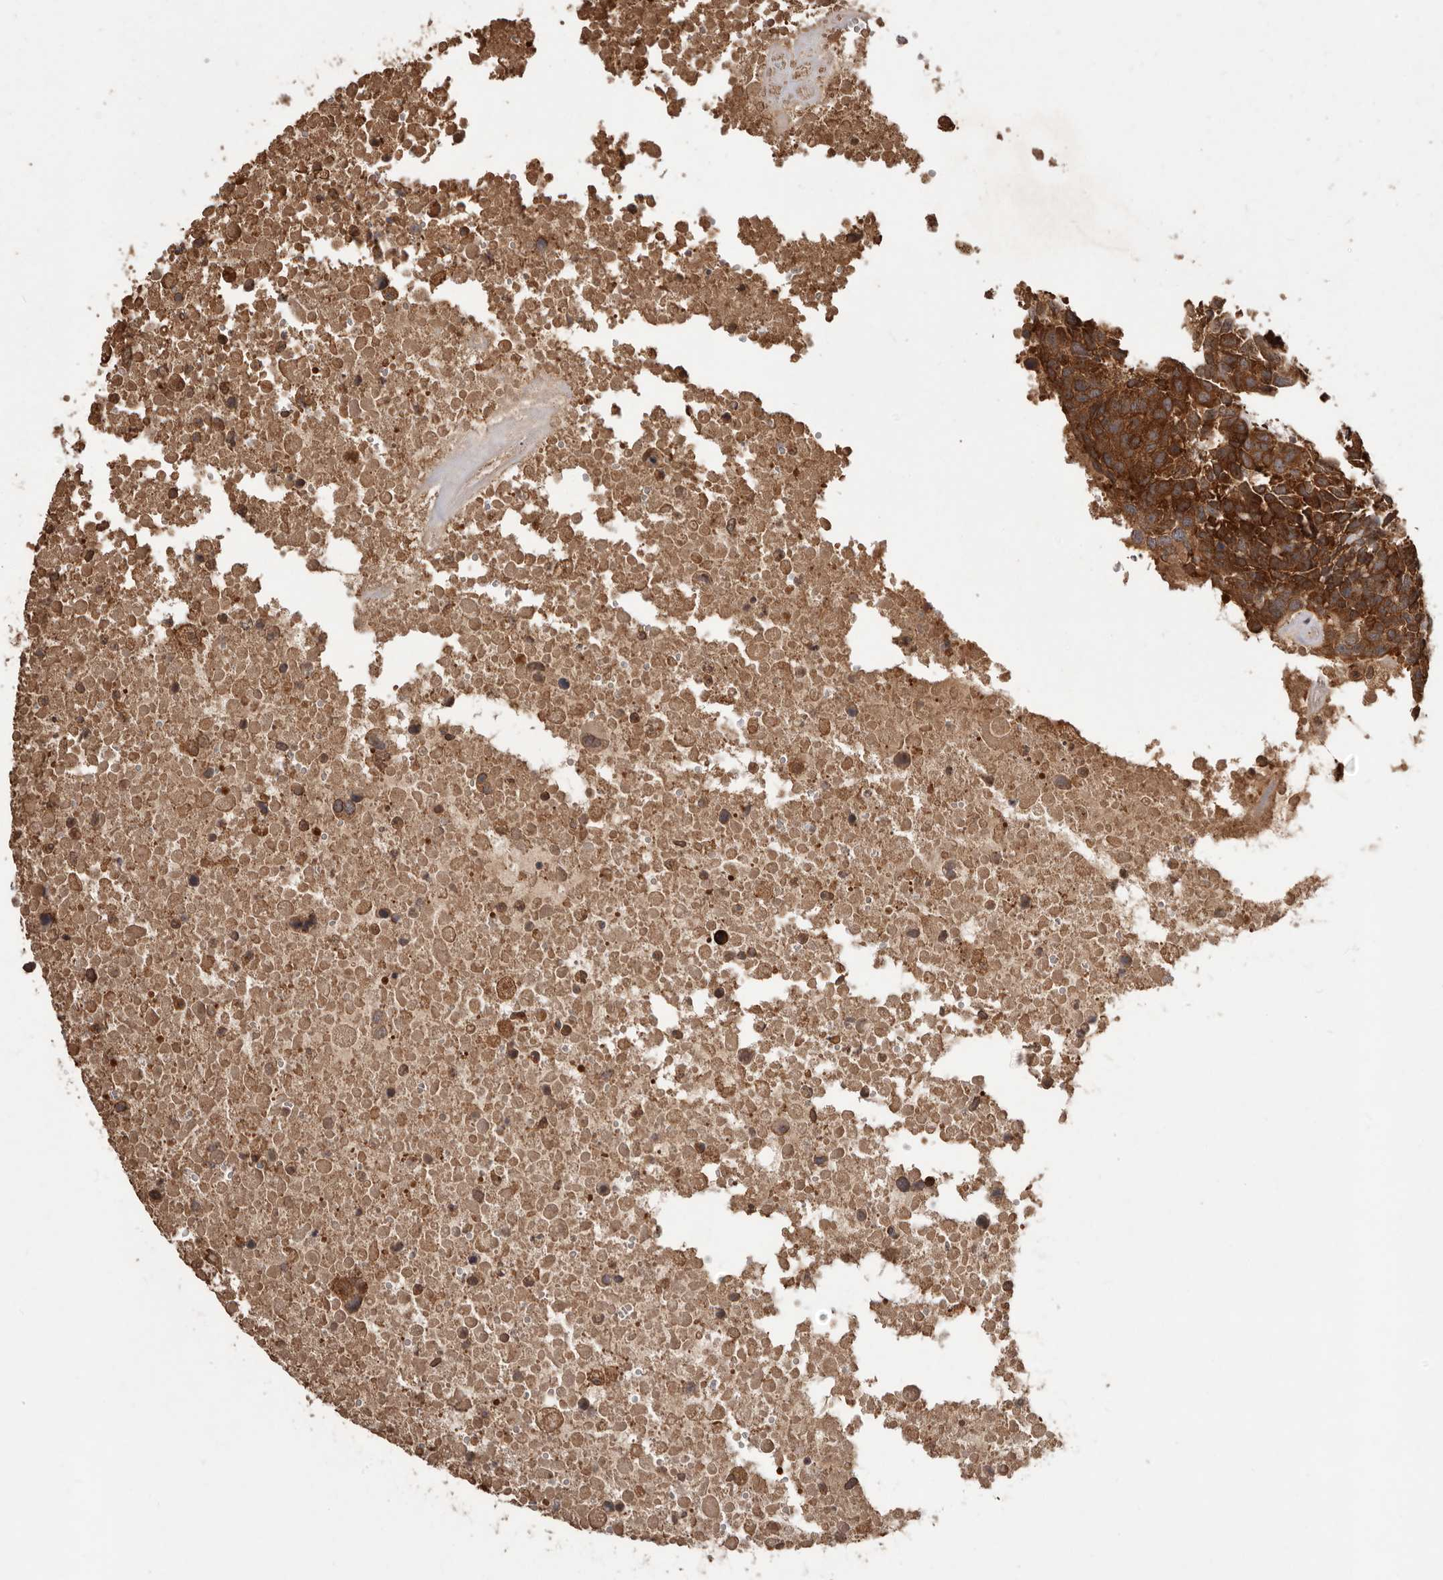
{"staining": {"intensity": "strong", "quantity": ">75%", "location": "cytoplasmic/membranous"}, "tissue": "head and neck cancer", "cell_type": "Tumor cells", "image_type": "cancer", "snomed": [{"axis": "morphology", "description": "Squamous cell carcinoma, NOS"}, {"axis": "topography", "description": "Head-Neck"}], "caption": "Human head and neck squamous cell carcinoma stained with a brown dye reveals strong cytoplasmic/membranous positive staining in approximately >75% of tumor cells.", "gene": "SLC22A3", "patient": {"sex": "male", "age": 66}}